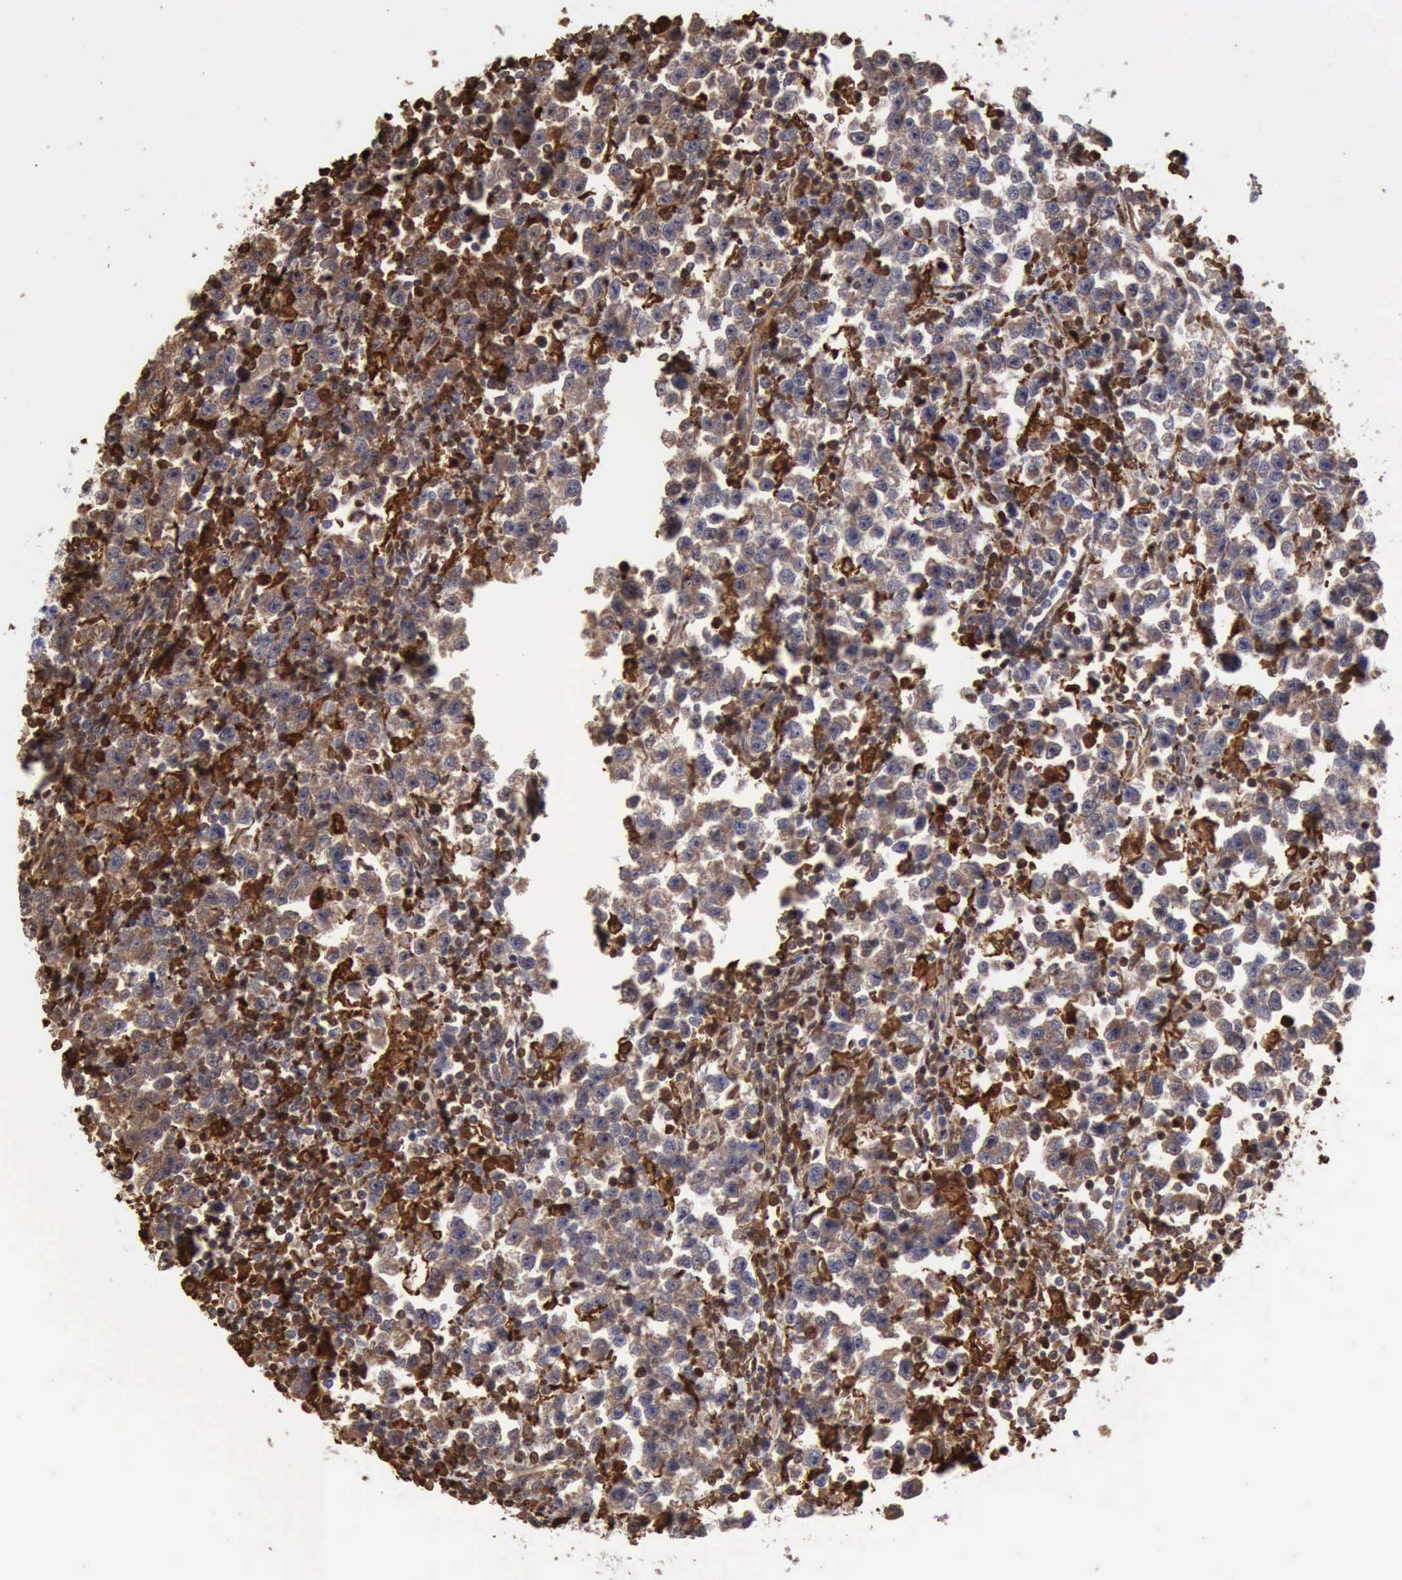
{"staining": {"intensity": "weak", "quantity": ">75%", "location": "cytoplasmic/membranous"}, "tissue": "testis cancer", "cell_type": "Tumor cells", "image_type": "cancer", "snomed": [{"axis": "morphology", "description": "Seminoma, NOS"}, {"axis": "topography", "description": "Testis"}], "caption": "A brown stain shows weak cytoplasmic/membranous staining of a protein in testis cancer (seminoma) tumor cells.", "gene": "STAT1", "patient": {"sex": "male", "age": 43}}